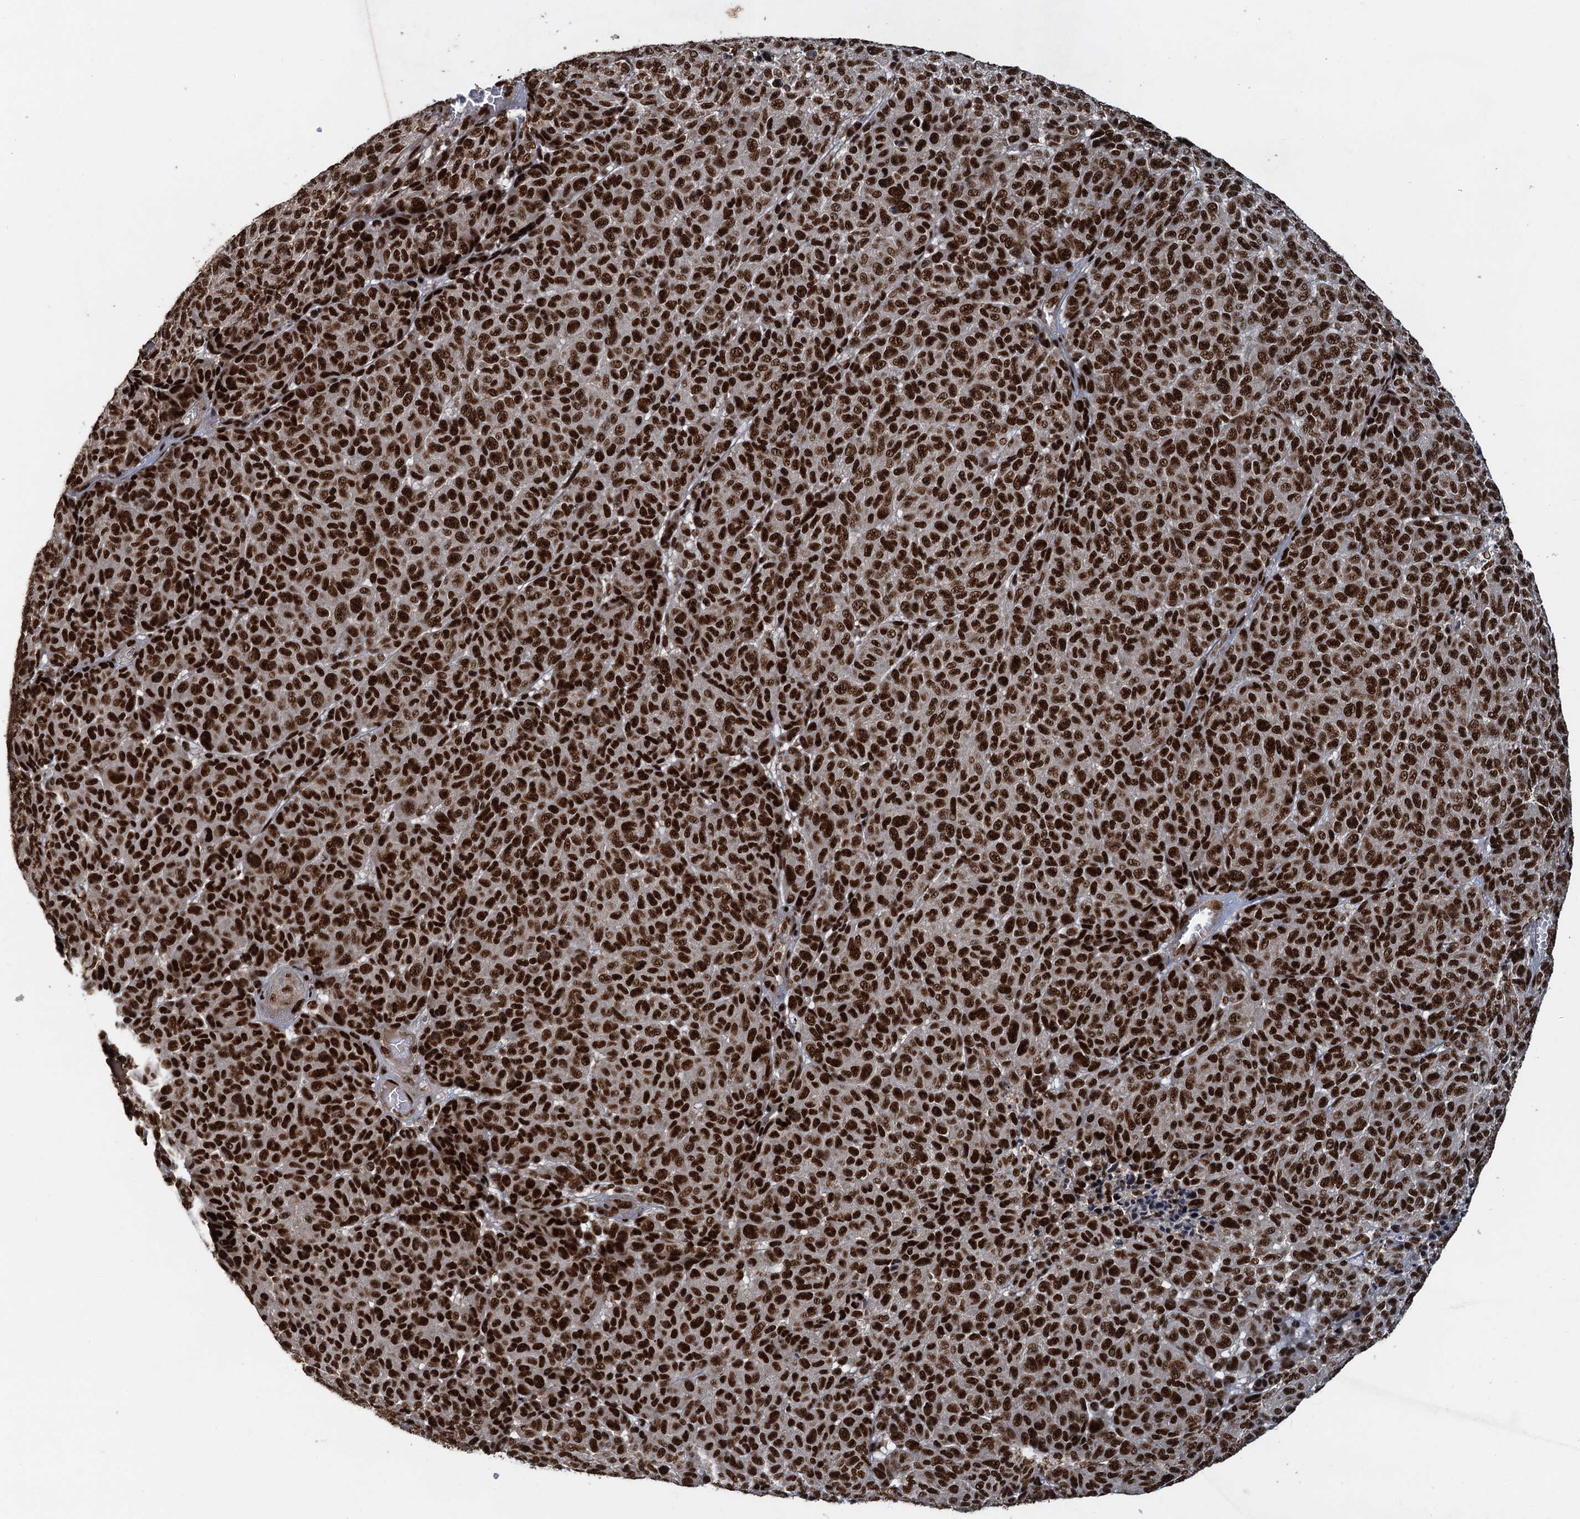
{"staining": {"intensity": "strong", "quantity": ">75%", "location": "nuclear"}, "tissue": "melanoma", "cell_type": "Tumor cells", "image_type": "cancer", "snomed": [{"axis": "morphology", "description": "Malignant melanoma, NOS"}, {"axis": "topography", "description": "Skin"}], "caption": "This micrograph reveals immunohistochemistry staining of malignant melanoma, with high strong nuclear staining in about >75% of tumor cells.", "gene": "ZC3H18", "patient": {"sex": "male", "age": 49}}